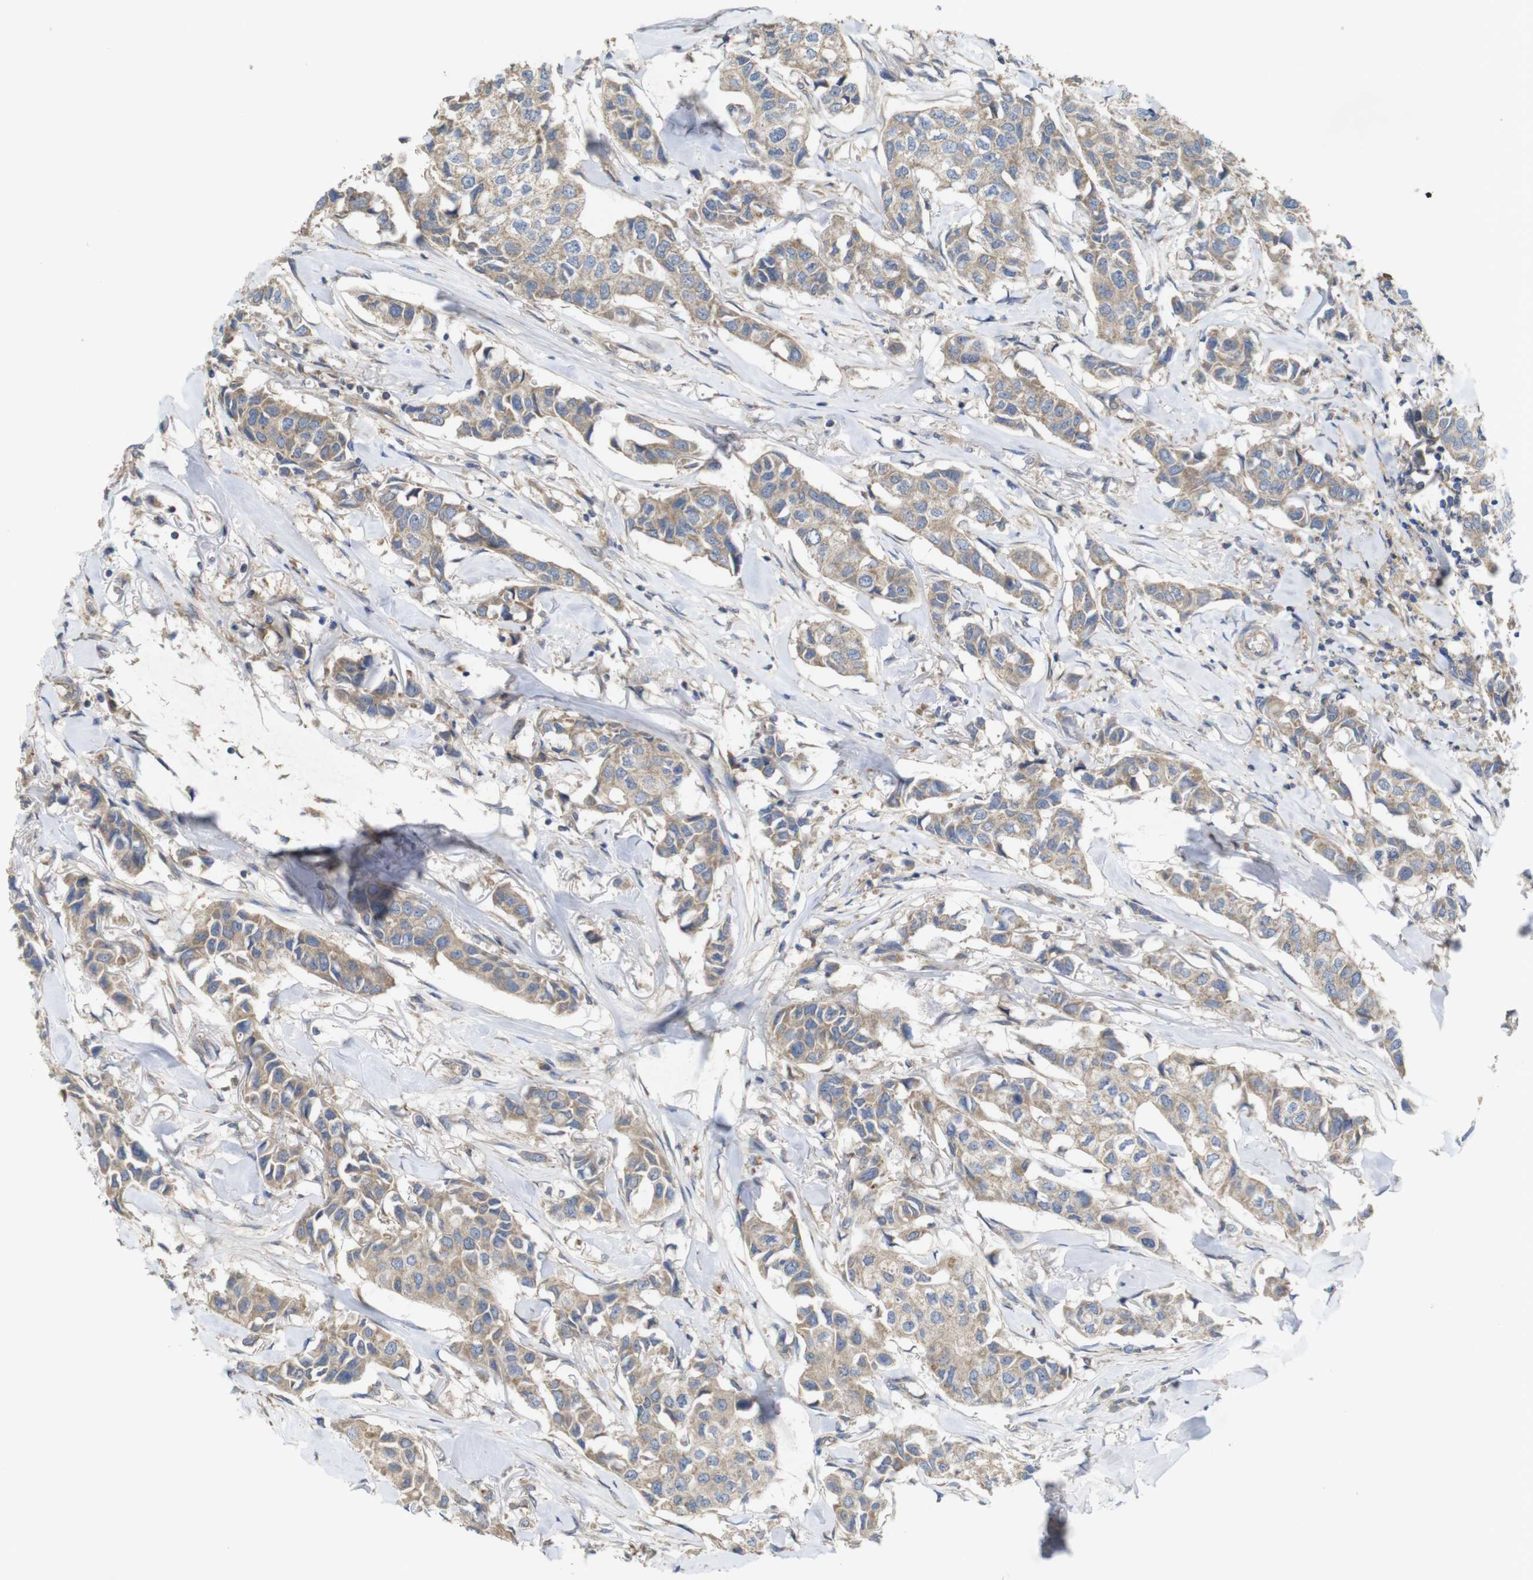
{"staining": {"intensity": "weak", "quantity": ">75%", "location": "cytoplasmic/membranous"}, "tissue": "breast cancer", "cell_type": "Tumor cells", "image_type": "cancer", "snomed": [{"axis": "morphology", "description": "Duct carcinoma"}, {"axis": "topography", "description": "Breast"}], "caption": "The histopathology image reveals staining of invasive ductal carcinoma (breast), revealing weak cytoplasmic/membranous protein expression (brown color) within tumor cells. The protein of interest is shown in brown color, while the nuclei are stained blue.", "gene": "KCNS3", "patient": {"sex": "female", "age": 80}}